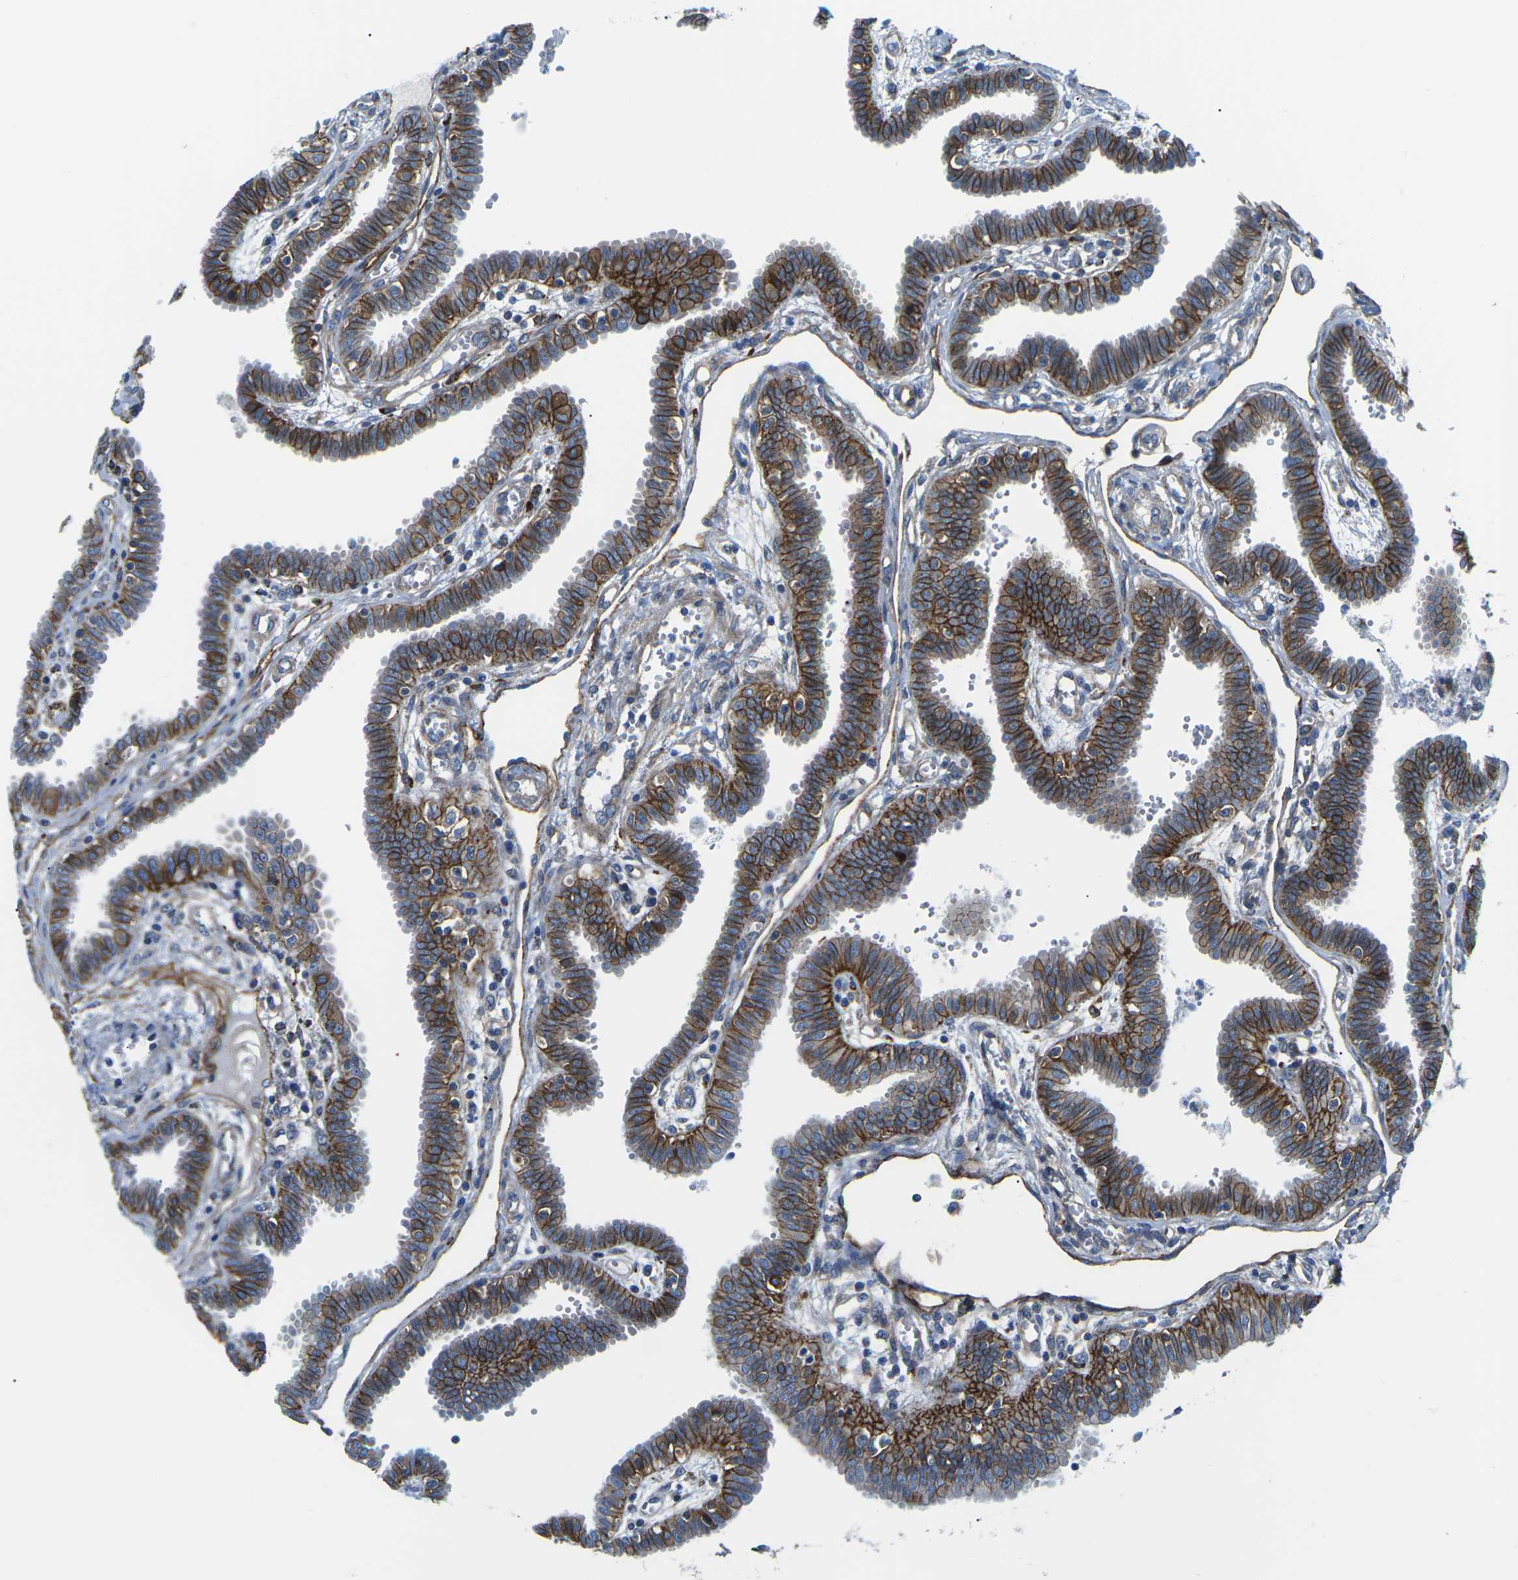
{"staining": {"intensity": "strong", "quantity": ">75%", "location": "cytoplasmic/membranous"}, "tissue": "fallopian tube", "cell_type": "Glandular cells", "image_type": "normal", "snomed": [{"axis": "morphology", "description": "Normal tissue, NOS"}, {"axis": "topography", "description": "Fallopian tube"}], "caption": "About >75% of glandular cells in benign fallopian tube display strong cytoplasmic/membranous protein positivity as visualized by brown immunohistochemical staining.", "gene": "DLG1", "patient": {"sex": "female", "age": 32}}